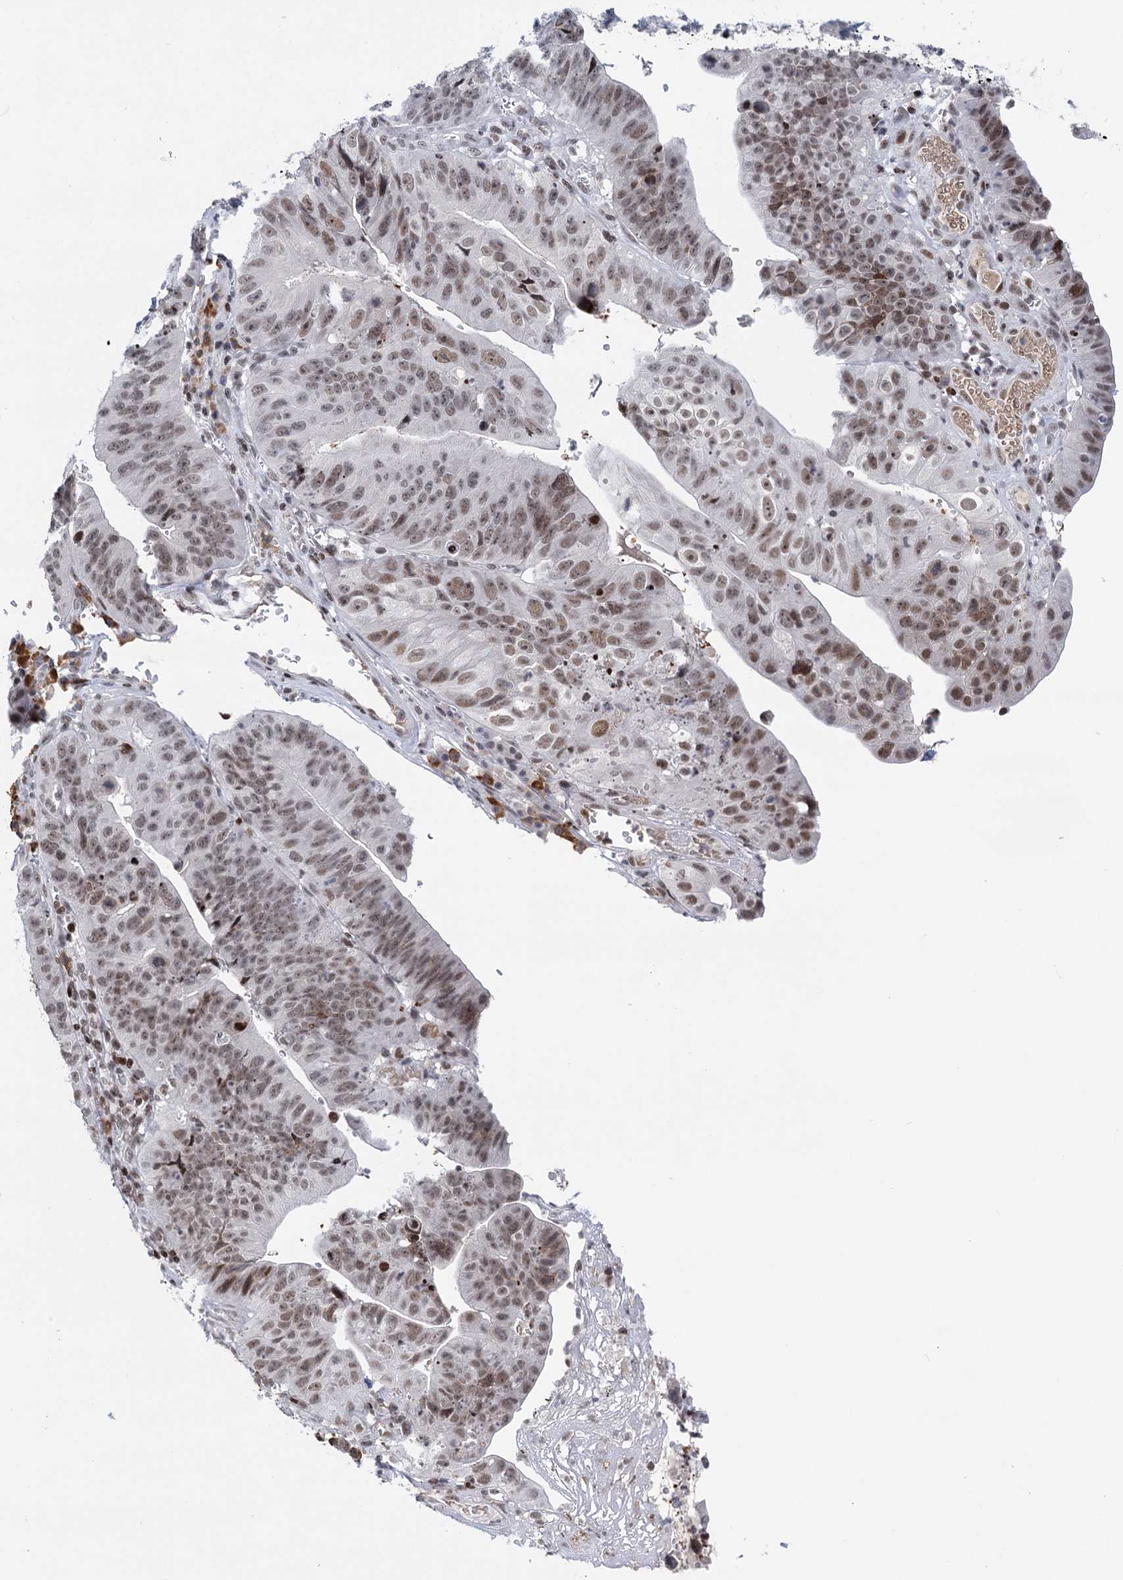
{"staining": {"intensity": "weak", "quantity": "25%-75%", "location": "nuclear"}, "tissue": "stomach cancer", "cell_type": "Tumor cells", "image_type": "cancer", "snomed": [{"axis": "morphology", "description": "Adenocarcinoma, NOS"}, {"axis": "topography", "description": "Stomach"}], "caption": "High-magnification brightfield microscopy of stomach cancer stained with DAB (brown) and counterstained with hematoxylin (blue). tumor cells exhibit weak nuclear expression is appreciated in about25%-75% of cells.", "gene": "ZCCHC10", "patient": {"sex": "male", "age": 59}}